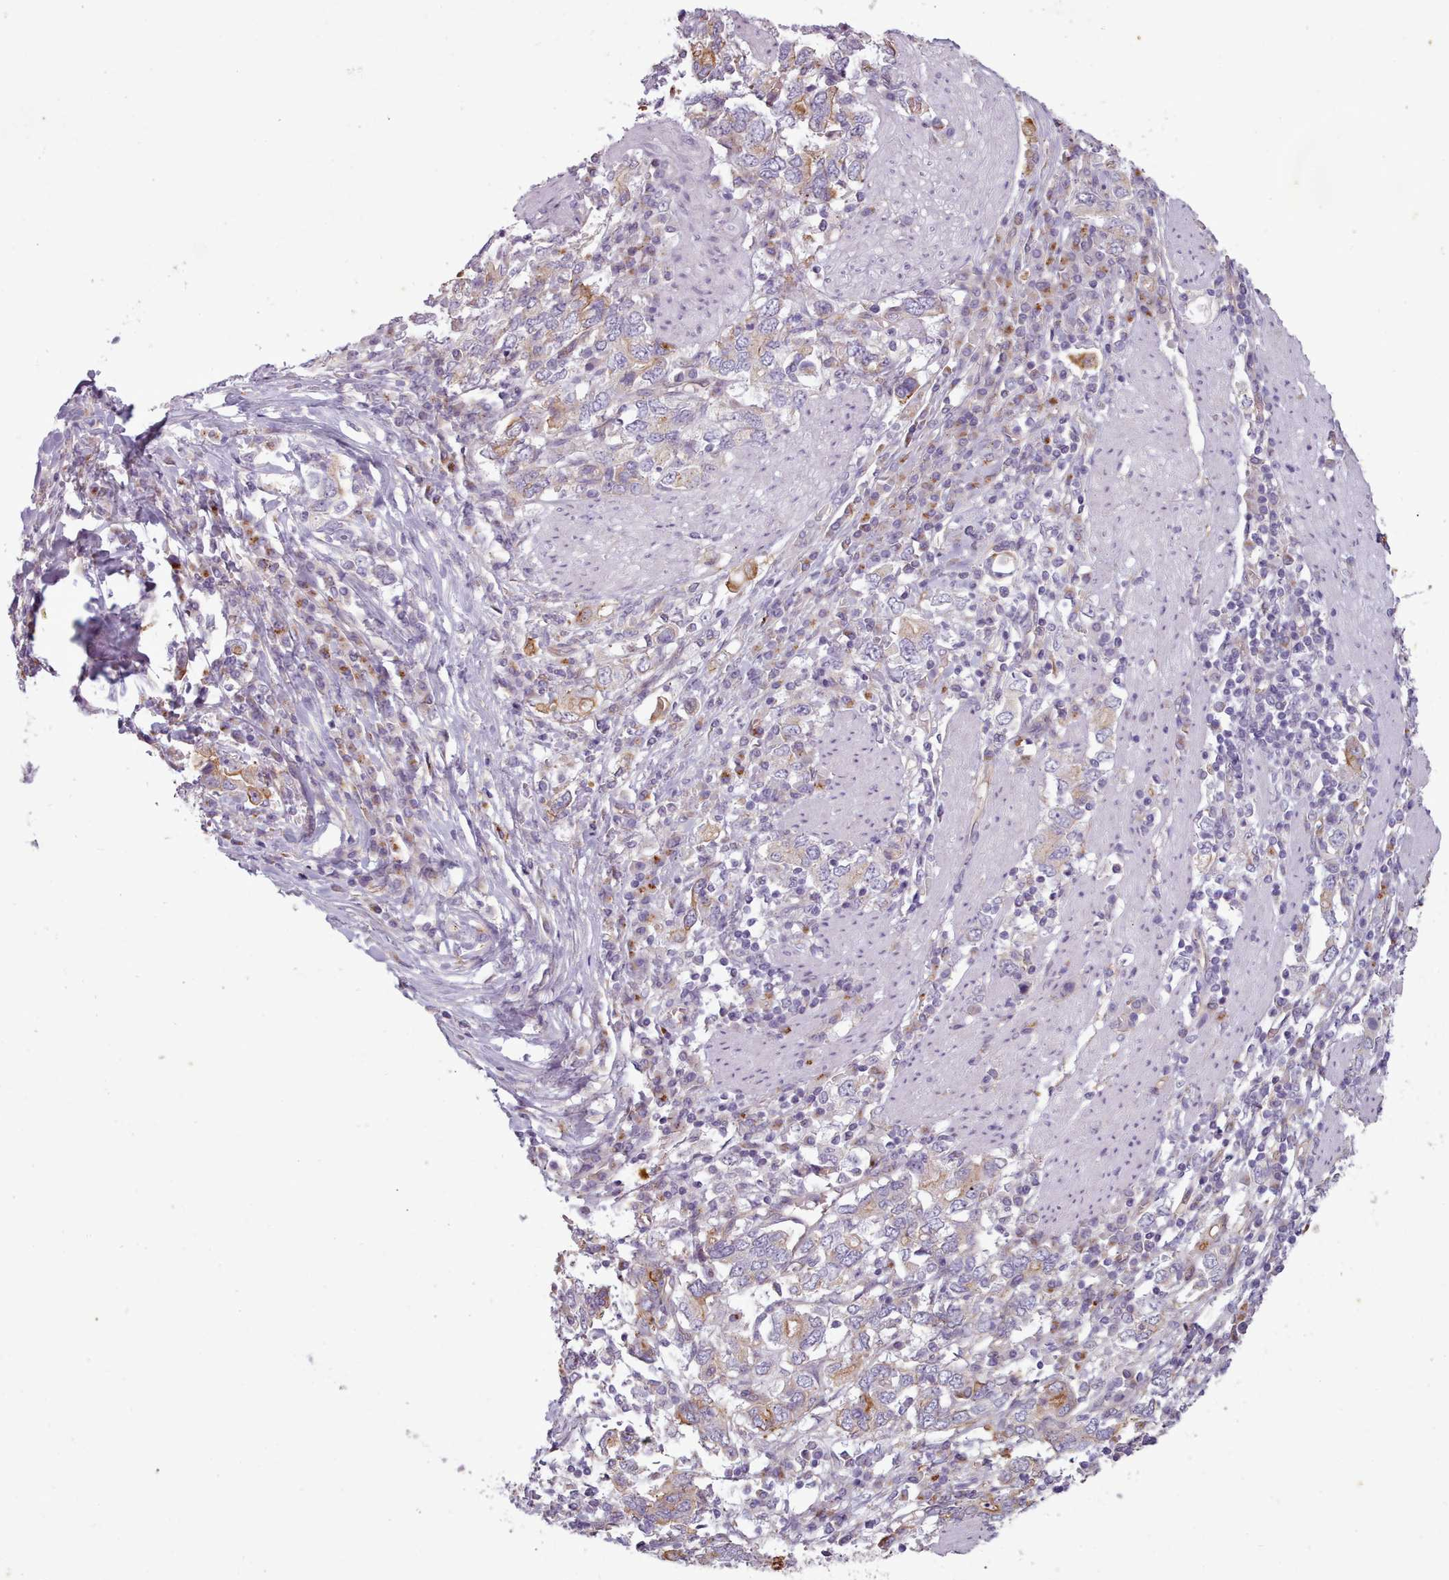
{"staining": {"intensity": "moderate", "quantity": "<25%", "location": "cytoplasmic/membranous"}, "tissue": "stomach cancer", "cell_type": "Tumor cells", "image_type": "cancer", "snomed": [{"axis": "morphology", "description": "Adenocarcinoma, NOS"}, {"axis": "topography", "description": "Stomach, upper"}, {"axis": "topography", "description": "Stomach"}], "caption": "Adenocarcinoma (stomach) was stained to show a protein in brown. There is low levels of moderate cytoplasmic/membranous staining in approximately <25% of tumor cells.", "gene": "PLD4", "patient": {"sex": "male", "age": 62}}